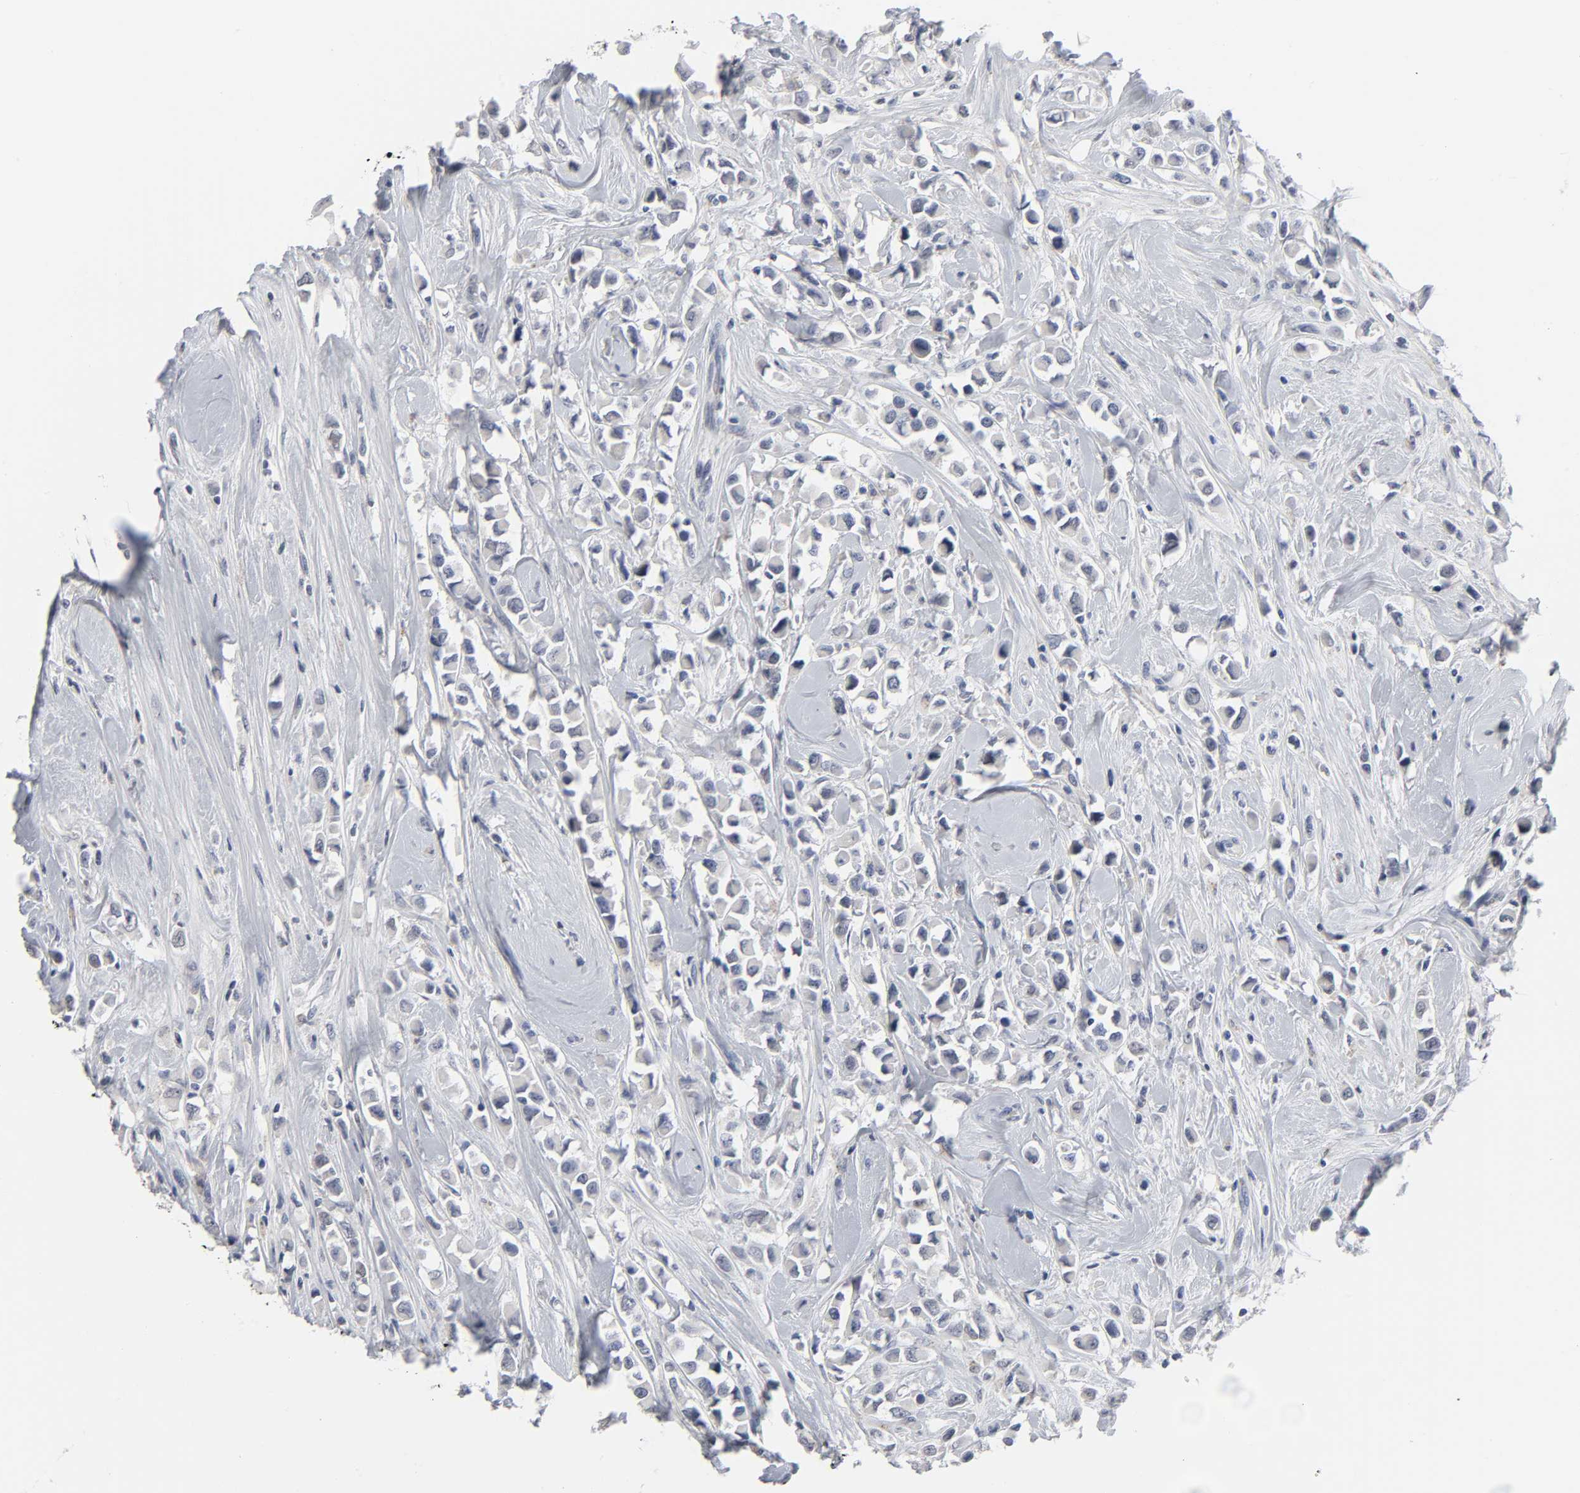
{"staining": {"intensity": "negative", "quantity": "none", "location": "none"}, "tissue": "breast cancer", "cell_type": "Tumor cells", "image_type": "cancer", "snomed": [{"axis": "morphology", "description": "Duct carcinoma"}, {"axis": "topography", "description": "Breast"}], "caption": "Breast cancer (infiltrating ductal carcinoma) stained for a protein using immunohistochemistry (IHC) exhibits no staining tumor cells.", "gene": "SALL2", "patient": {"sex": "female", "age": 61}}